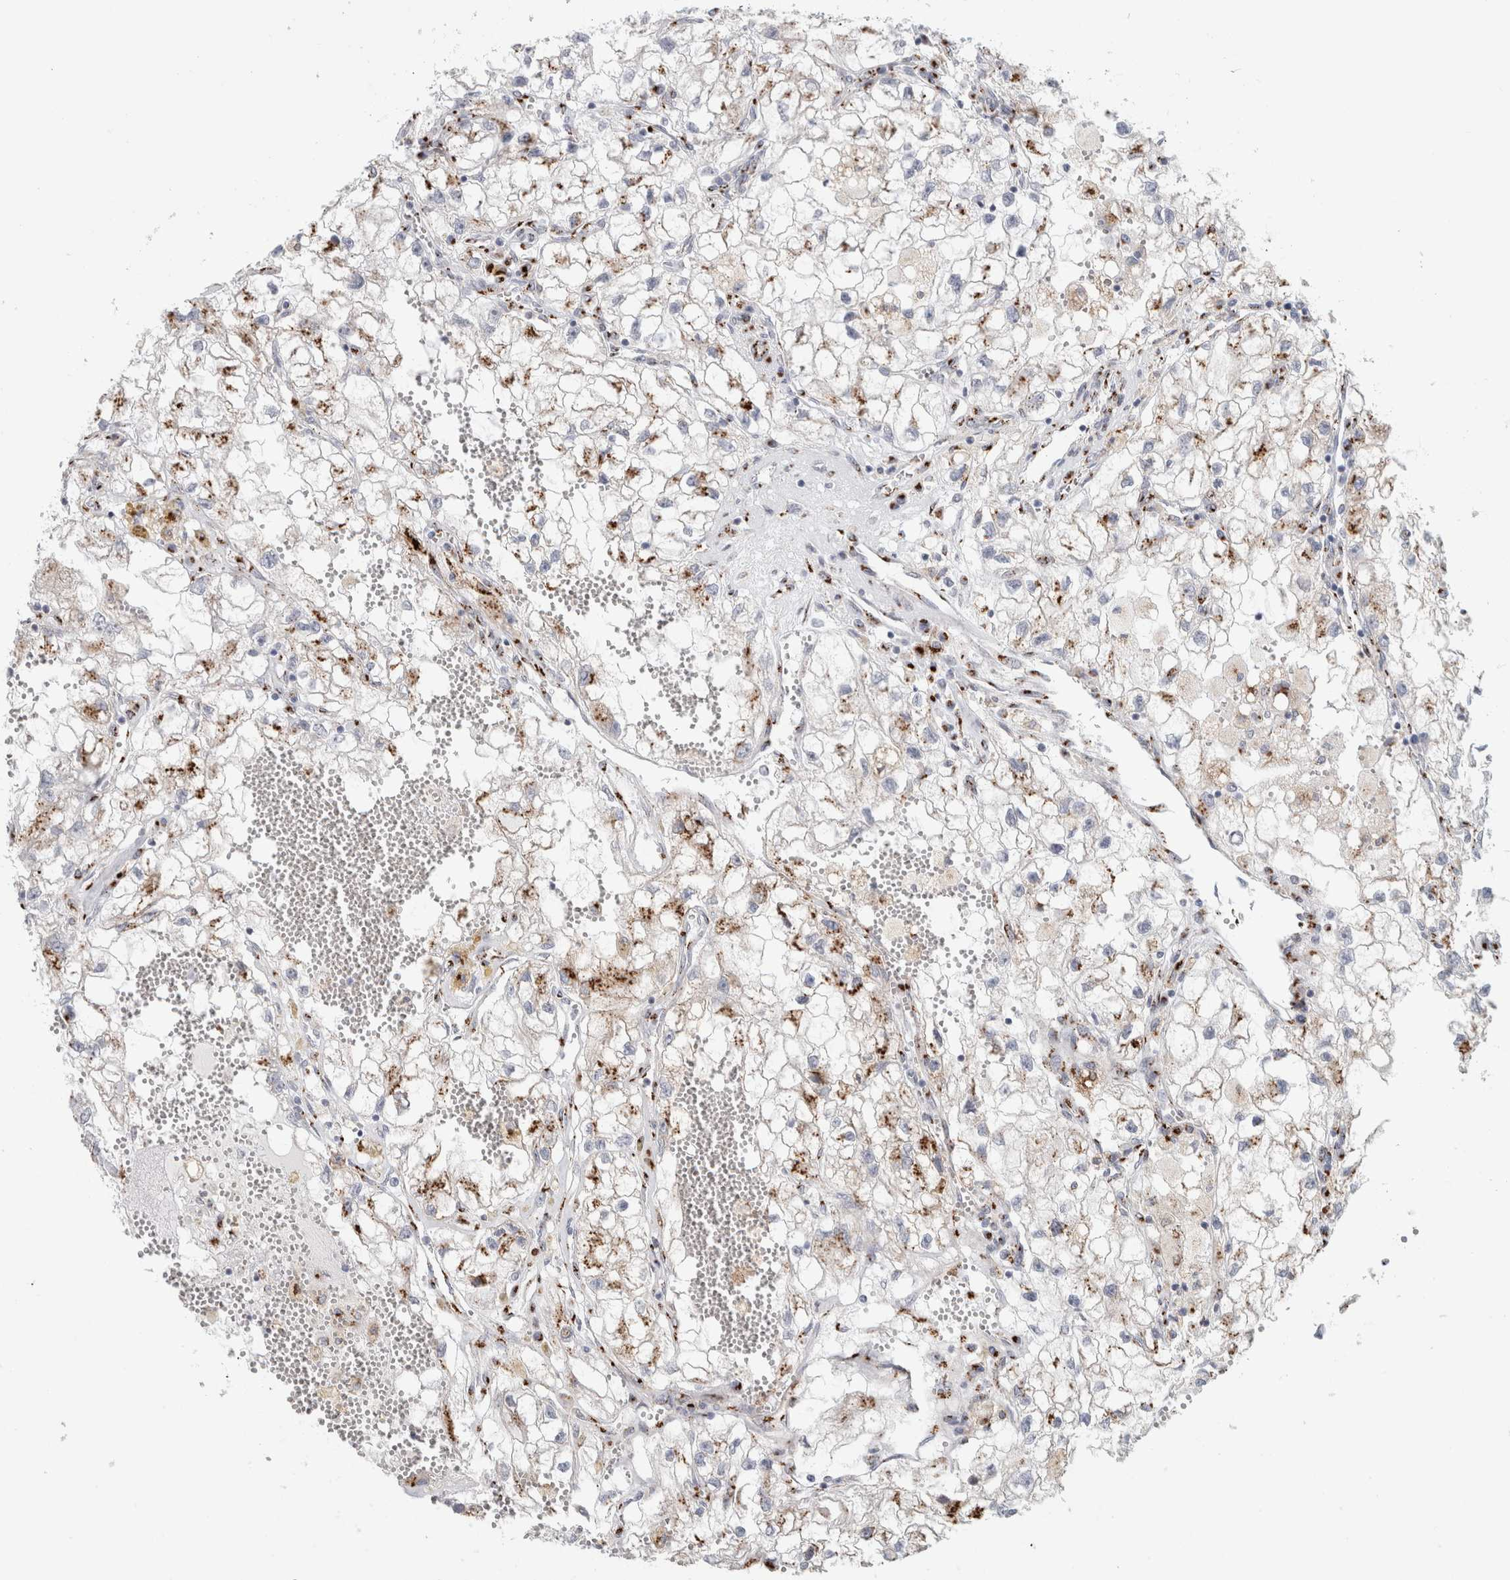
{"staining": {"intensity": "moderate", "quantity": "25%-75%", "location": "cytoplasmic/membranous"}, "tissue": "renal cancer", "cell_type": "Tumor cells", "image_type": "cancer", "snomed": [{"axis": "morphology", "description": "Adenocarcinoma, NOS"}, {"axis": "topography", "description": "Kidney"}], "caption": "High-magnification brightfield microscopy of adenocarcinoma (renal) stained with DAB (3,3'-diaminobenzidine) (brown) and counterstained with hematoxylin (blue). tumor cells exhibit moderate cytoplasmic/membranous positivity is seen in about25%-75% of cells.", "gene": "MCFD2", "patient": {"sex": "female", "age": 70}}